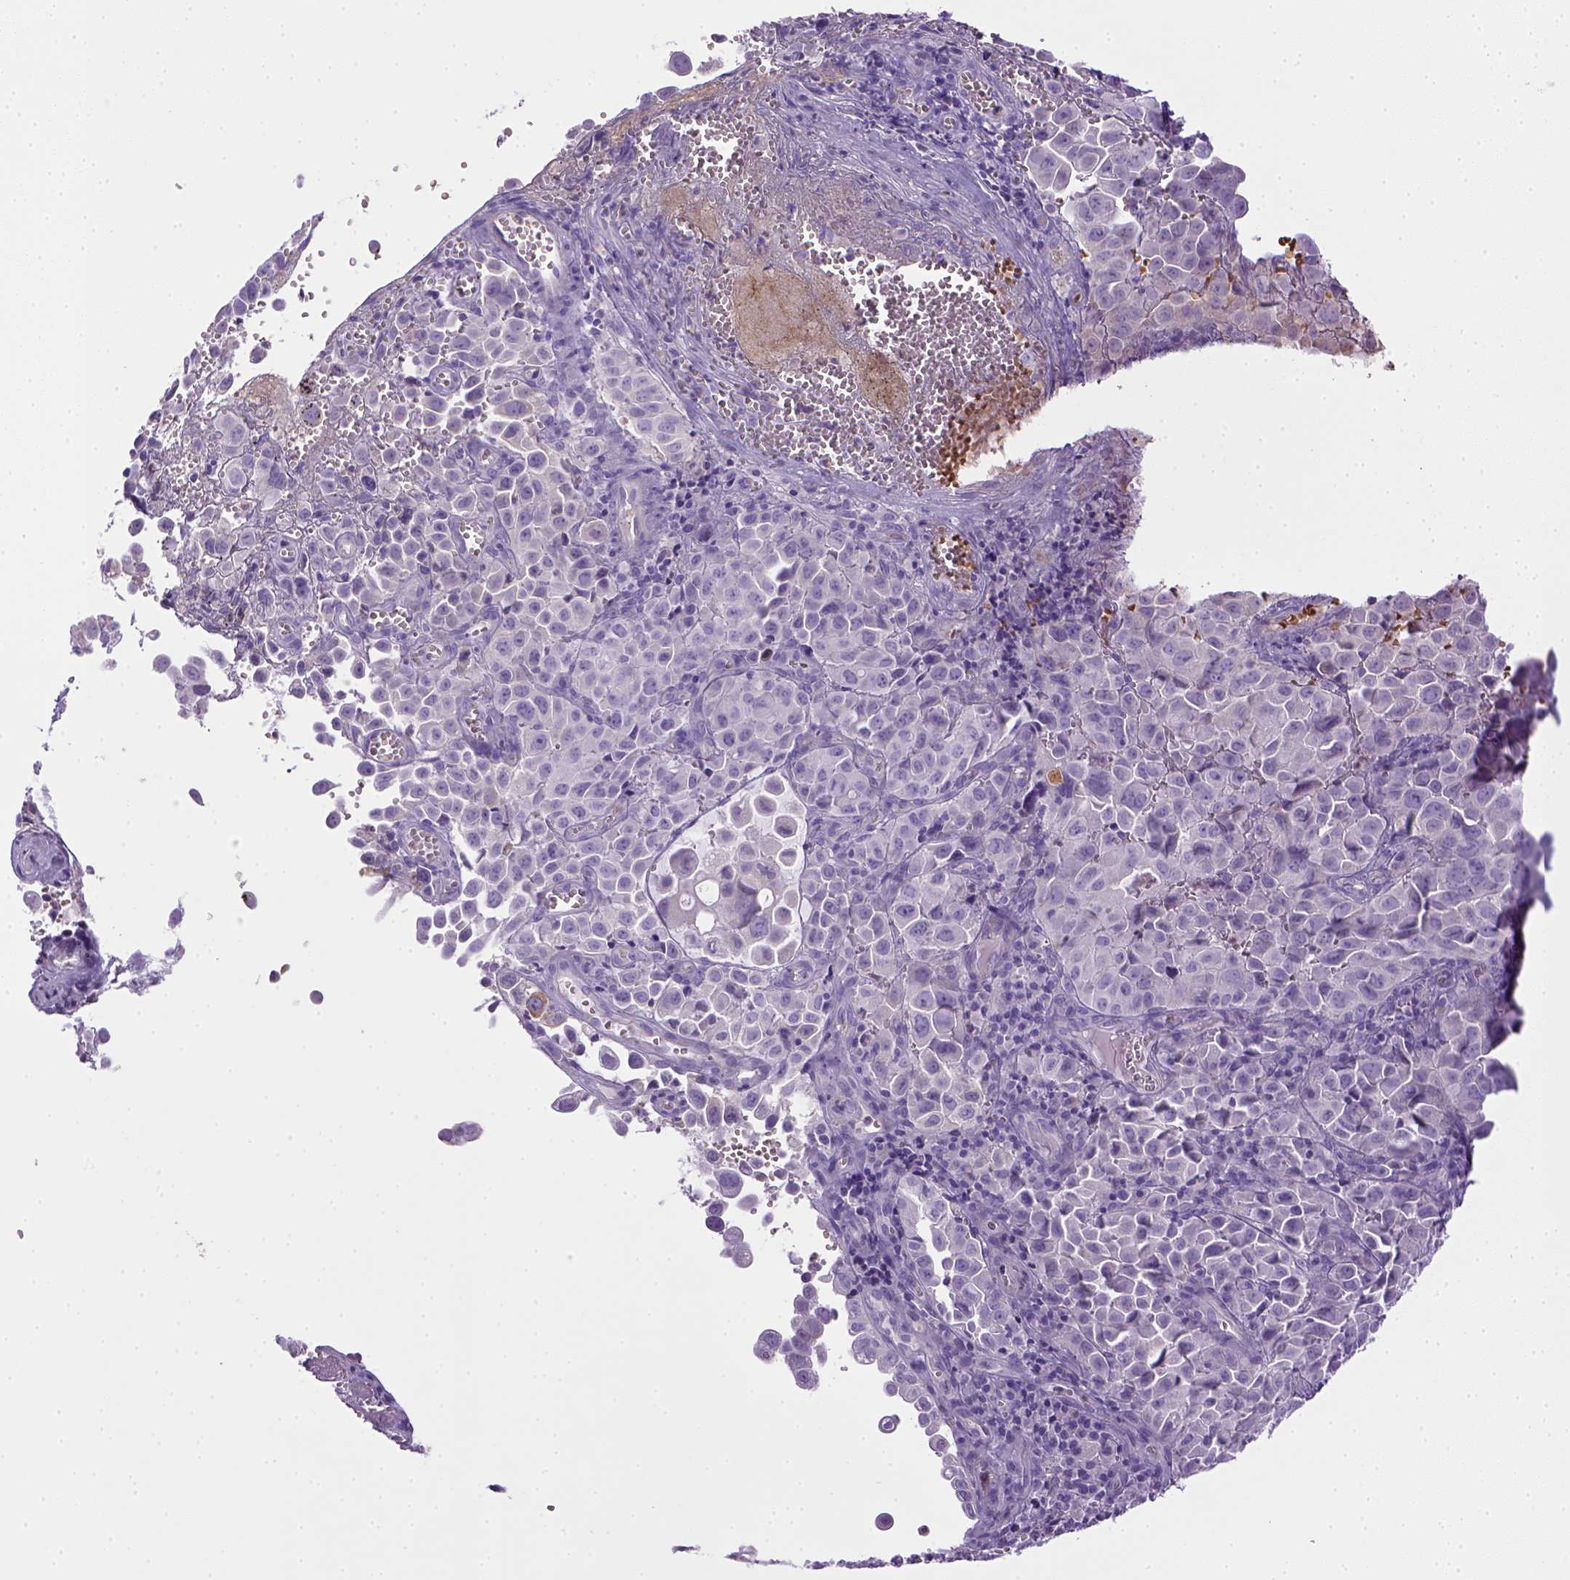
{"staining": {"intensity": "negative", "quantity": "none", "location": "none"}, "tissue": "cervical cancer", "cell_type": "Tumor cells", "image_type": "cancer", "snomed": [{"axis": "morphology", "description": "Squamous cell carcinoma, NOS"}, {"axis": "topography", "description": "Cervix"}], "caption": "Histopathology image shows no significant protein staining in tumor cells of cervical squamous cell carcinoma.", "gene": "BAAT", "patient": {"sex": "female", "age": 55}}